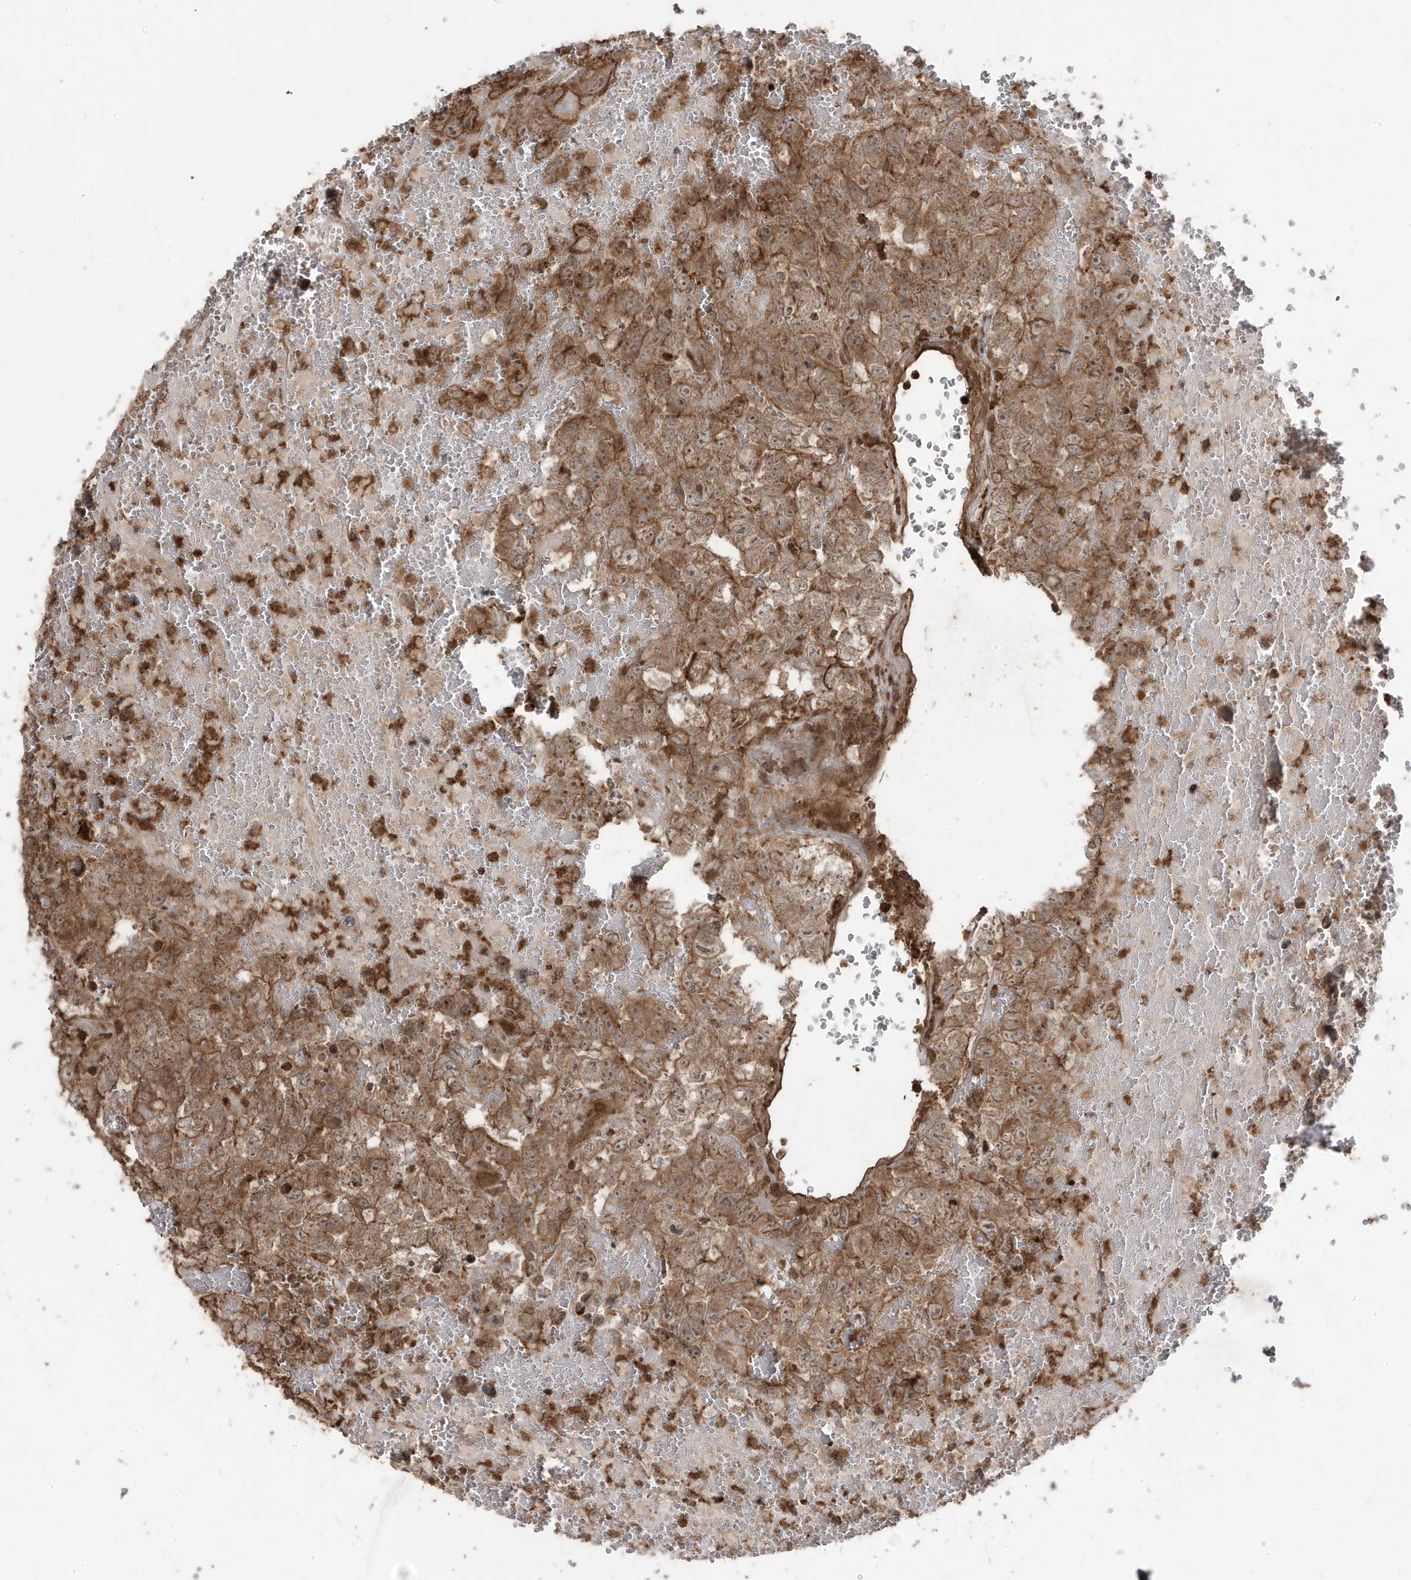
{"staining": {"intensity": "moderate", "quantity": ">75%", "location": "cytoplasmic/membranous"}, "tissue": "testis cancer", "cell_type": "Tumor cells", "image_type": "cancer", "snomed": [{"axis": "morphology", "description": "Carcinoma, Embryonal, NOS"}, {"axis": "topography", "description": "Testis"}], "caption": "The micrograph shows a brown stain indicating the presence of a protein in the cytoplasmic/membranous of tumor cells in testis embryonal carcinoma.", "gene": "ASAP1", "patient": {"sex": "male", "age": 45}}